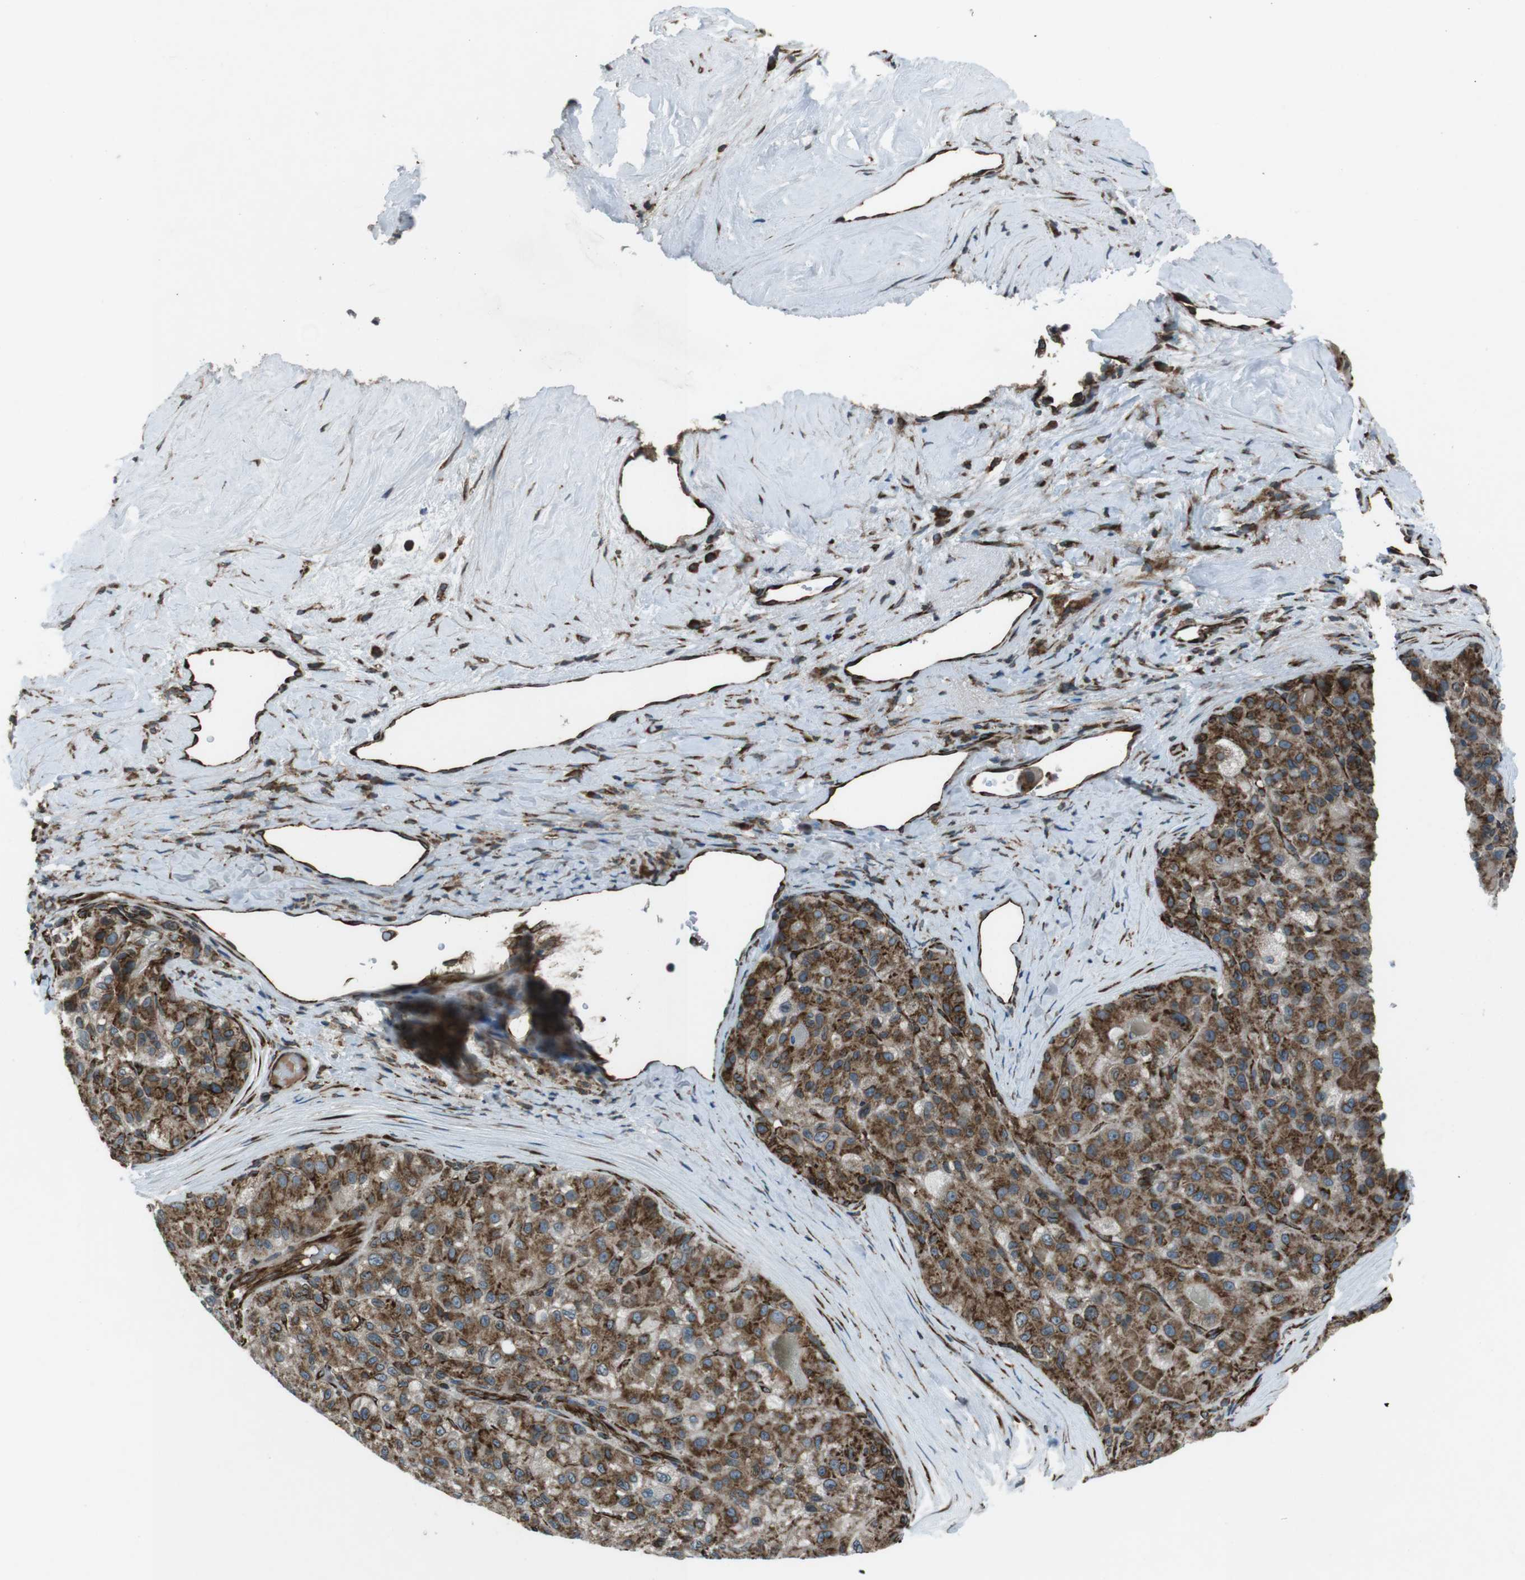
{"staining": {"intensity": "strong", "quantity": ">75%", "location": "cytoplasmic/membranous"}, "tissue": "liver cancer", "cell_type": "Tumor cells", "image_type": "cancer", "snomed": [{"axis": "morphology", "description": "Carcinoma, Hepatocellular, NOS"}, {"axis": "topography", "description": "Liver"}], "caption": "Immunohistochemistry image of neoplastic tissue: hepatocellular carcinoma (liver) stained using immunohistochemistry (IHC) demonstrates high levels of strong protein expression localized specifically in the cytoplasmic/membranous of tumor cells, appearing as a cytoplasmic/membranous brown color.", "gene": "KTN1", "patient": {"sex": "male", "age": 80}}